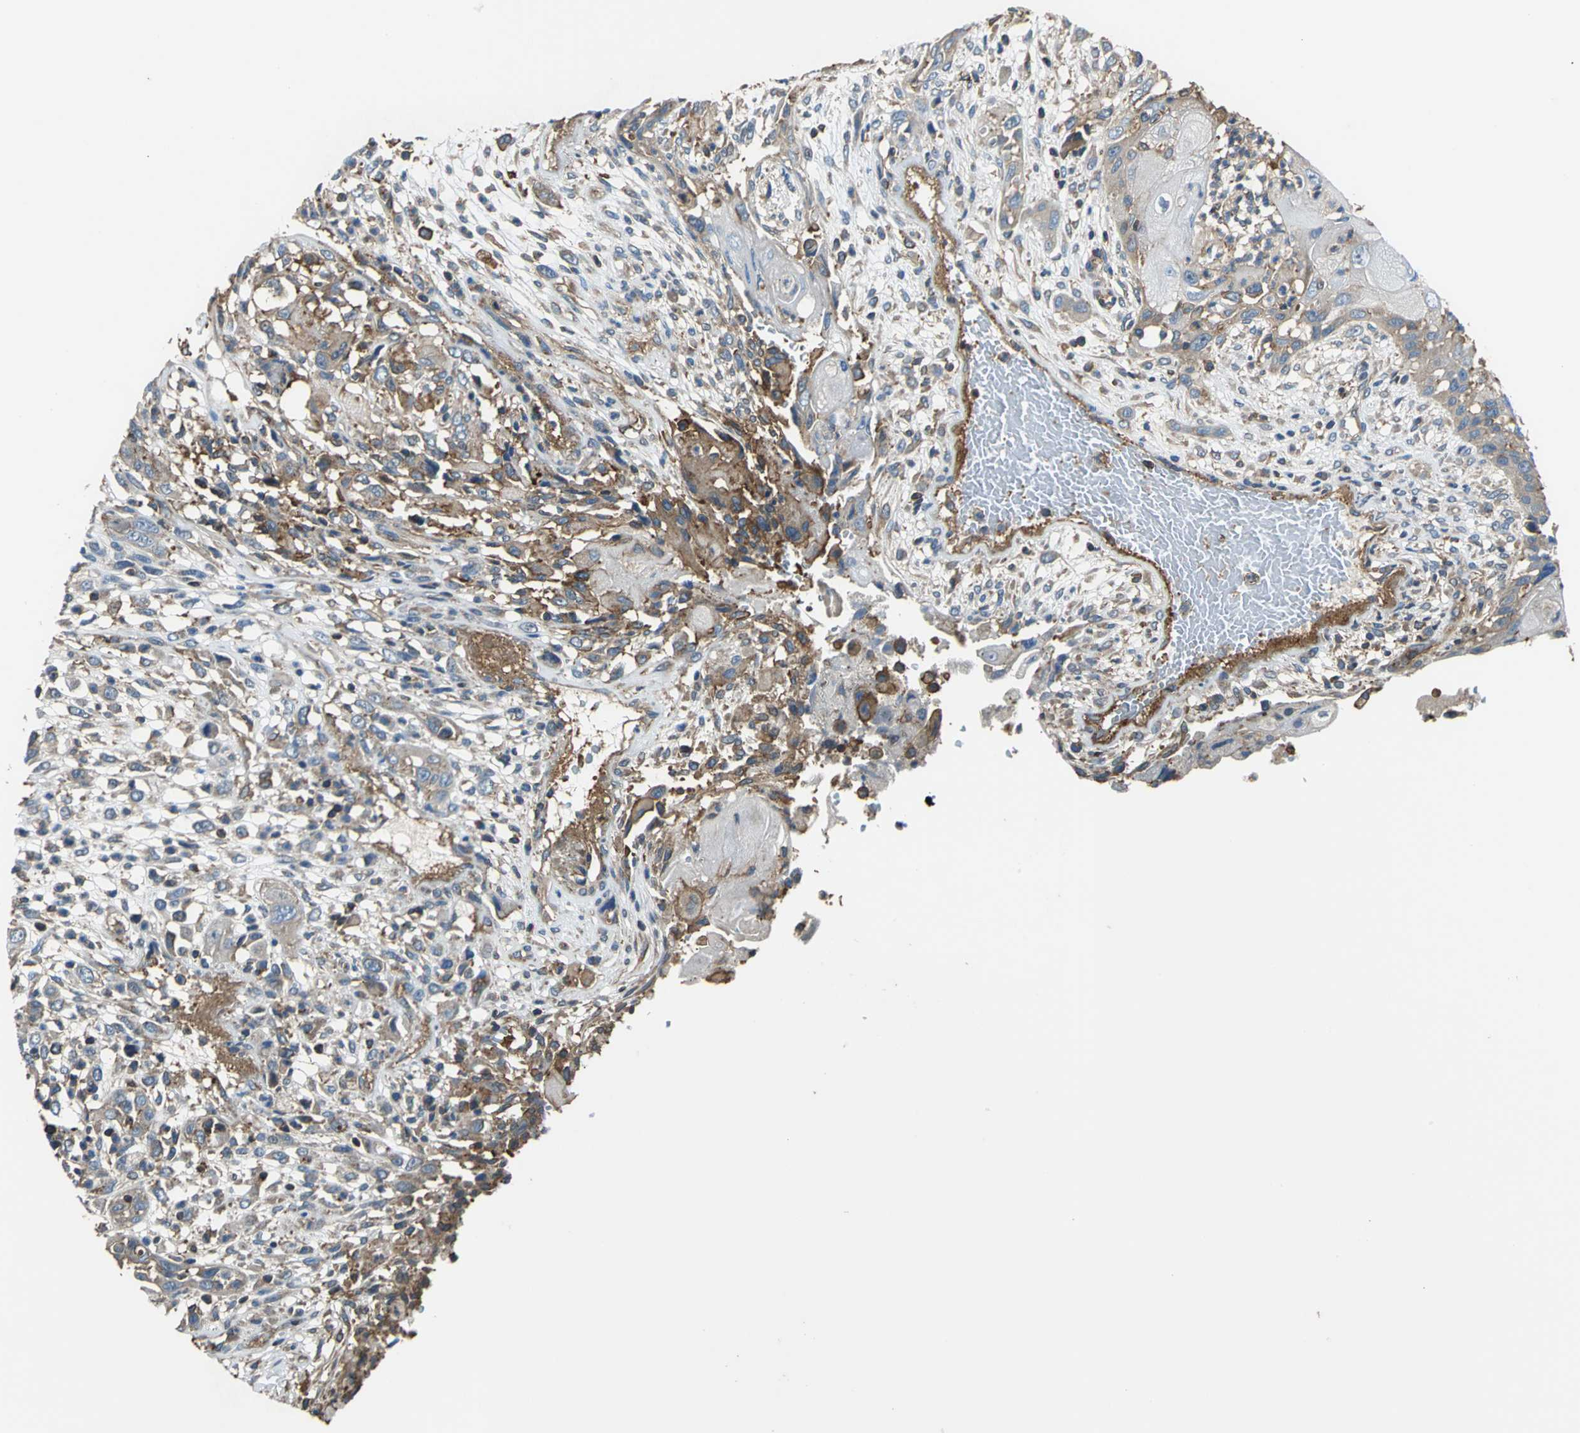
{"staining": {"intensity": "moderate", "quantity": "25%-75%", "location": "cytoplasmic/membranous"}, "tissue": "head and neck cancer", "cell_type": "Tumor cells", "image_type": "cancer", "snomed": [{"axis": "morphology", "description": "Necrosis, NOS"}, {"axis": "morphology", "description": "Neoplasm, malignant, NOS"}, {"axis": "topography", "description": "Salivary gland"}, {"axis": "topography", "description": "Head-Neck"}], "caption": "IHC micrograph of neoplastic tissue: human head and neck cancer (malignant neoplasm) stained using immunohistochemistry exhibits medium levels of moderate protein expression localized specifically in the cytoplasmic/membranous of tumor cells, appearing as a cytoplasmic/membranous brown color.", "gene": "PARVA", "patient": {"sex": "male", "age": 43}}